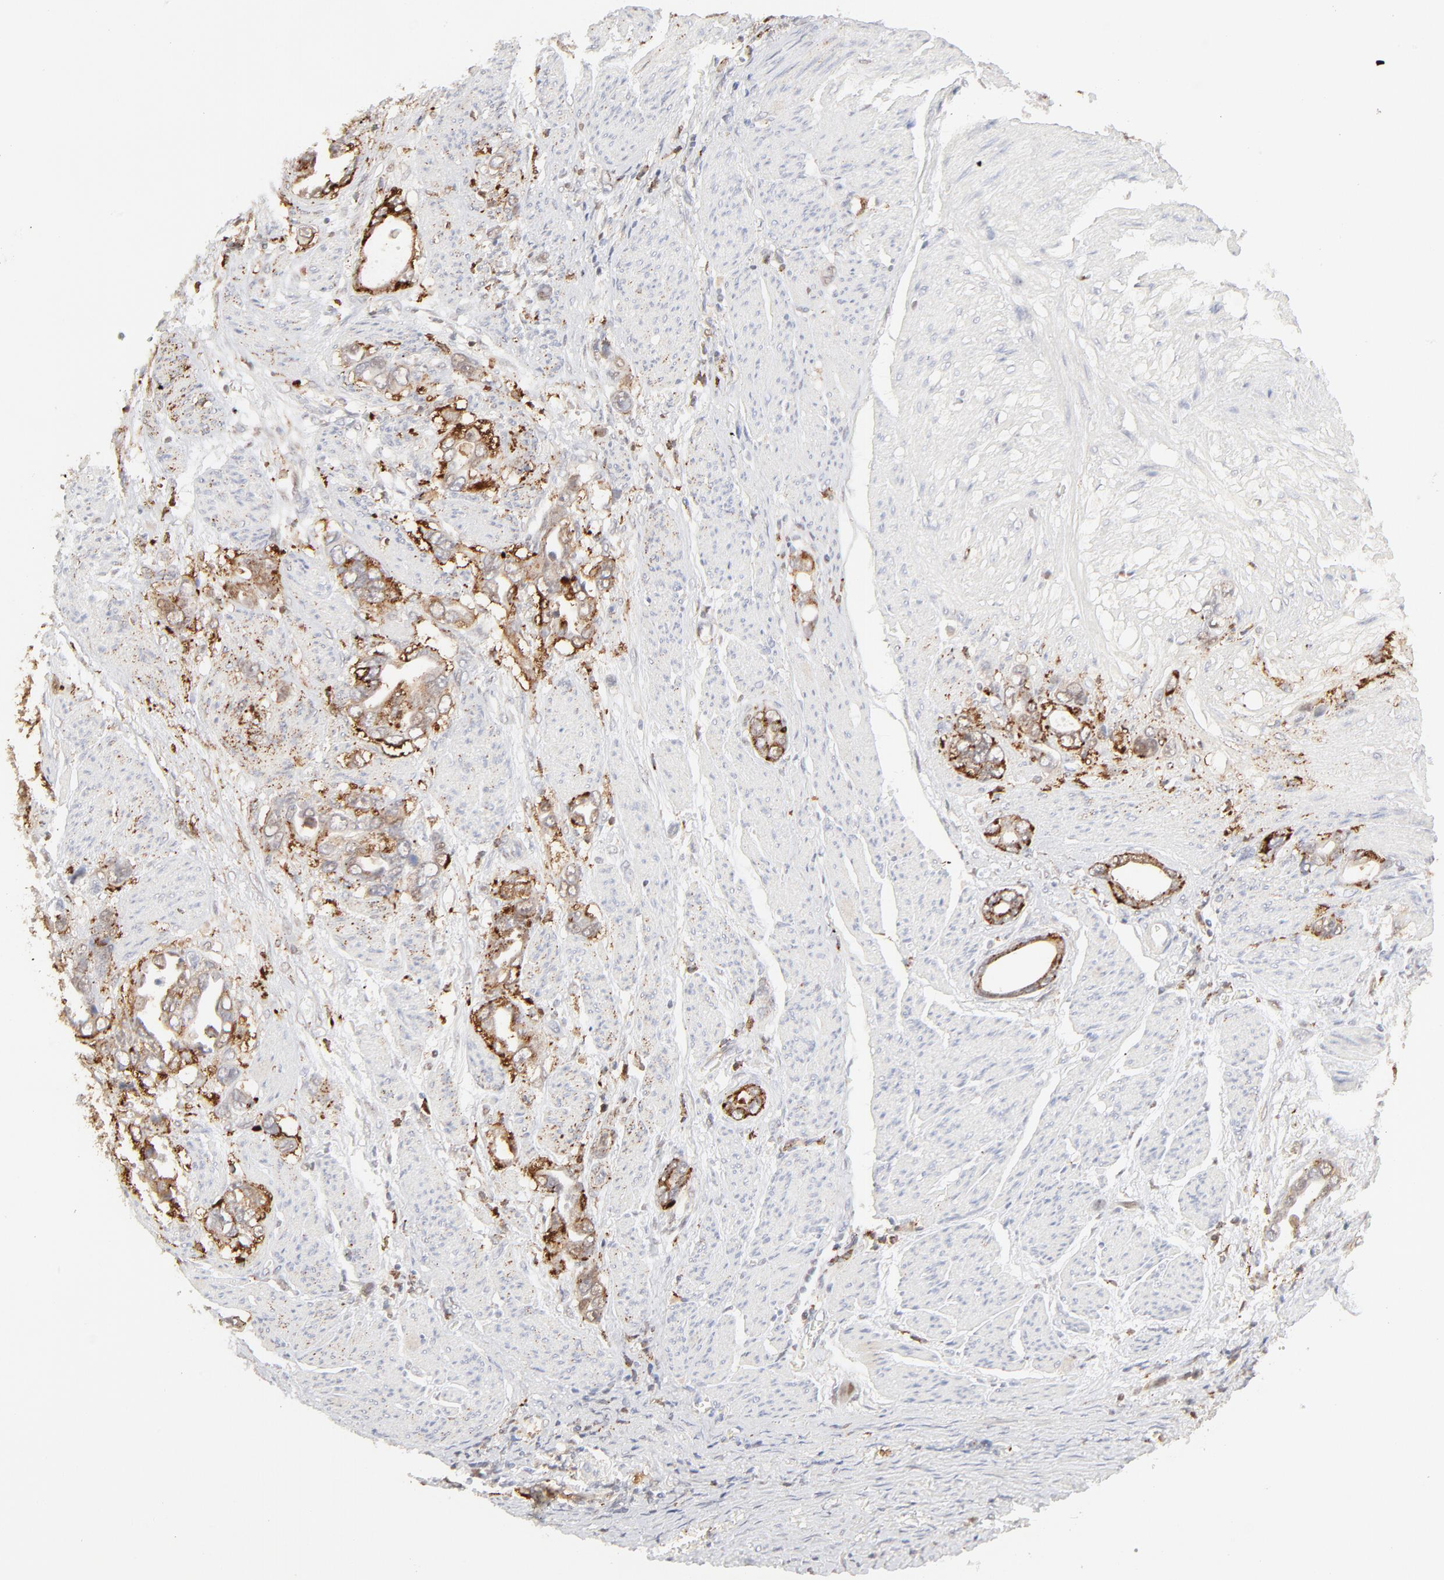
{"staining": {"intensity": "strong", "quantity": ">75%", "location": "cytoplasmic/membranous"}, "tissue": "stomach cancer", "cell_type": "Tumor cells", "image_type": "cancer", "snomed": [{"axis": "morphology", "description": "Adenocarcinoma, NOS"}, {"axis": "topography", "description": "Stomach"}], "caption": "High-magnification brightfield microscopy of stomach cancer stained with DAB (3,3'-diaminobenzidine) (brown) and counterstained with hematoxylin (blue). tumor cells exhibit strong cytoplasmic/membranous positivity is present in about>75% of cells.", "gene": "CDK6", "patient": {"sex": "male", "age": 78}}